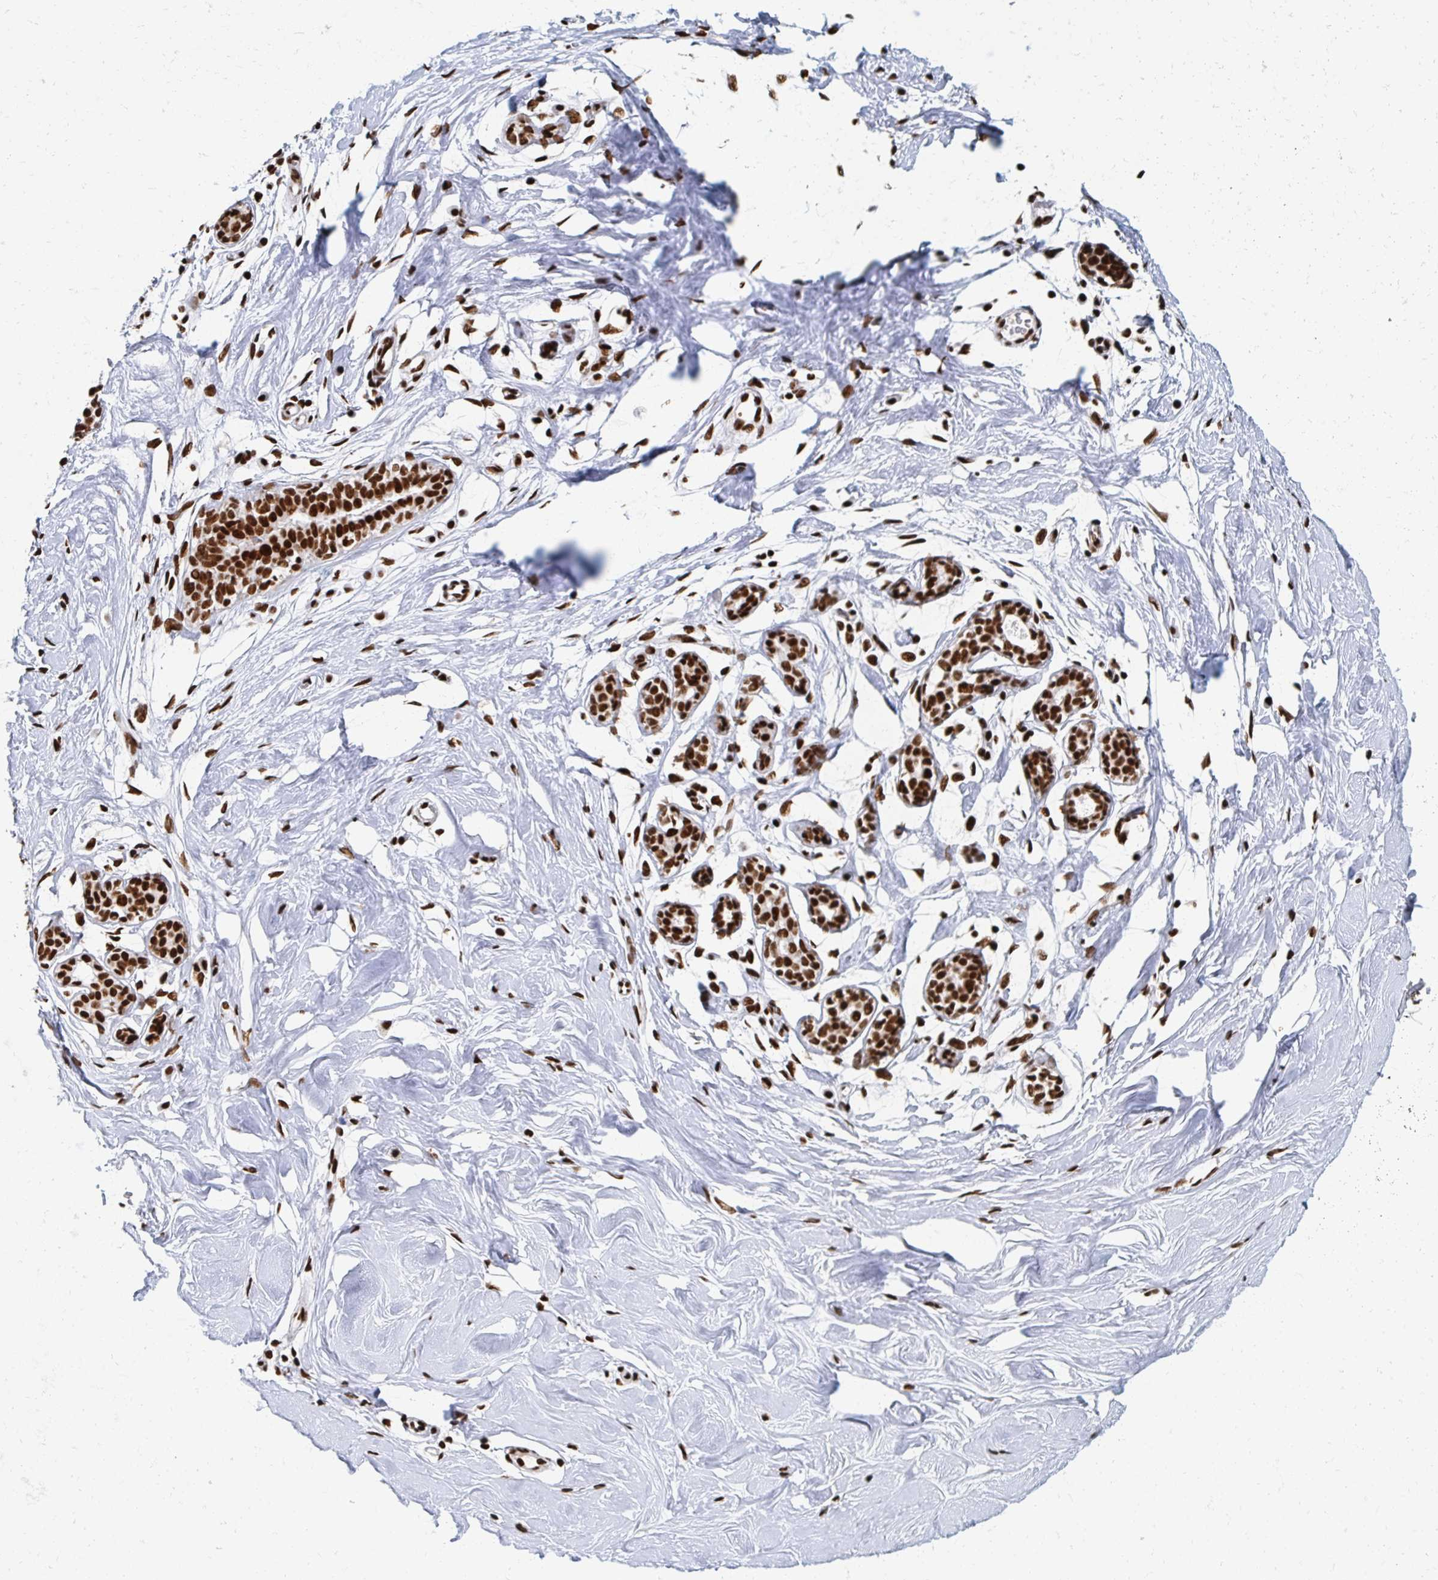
{"staining": {"intensity": "moderate", "quantity": "<25%", "location": "nuclear"}, "tissue": "breast", "cell_type": "Adipocytes", "image_type": "normal", "snomed": [{"axis": "morphology", "description": "Normal tissue, NOS"}, {"axis": "topography", "description": "Breast"}], "caption": "Adipocytes show low levels of moderate nuclear positivity in approximately <25% of cells in unremarkable human breast.", "gene": "RBBP4", "patient": {"sex": "female", "age": 27}}